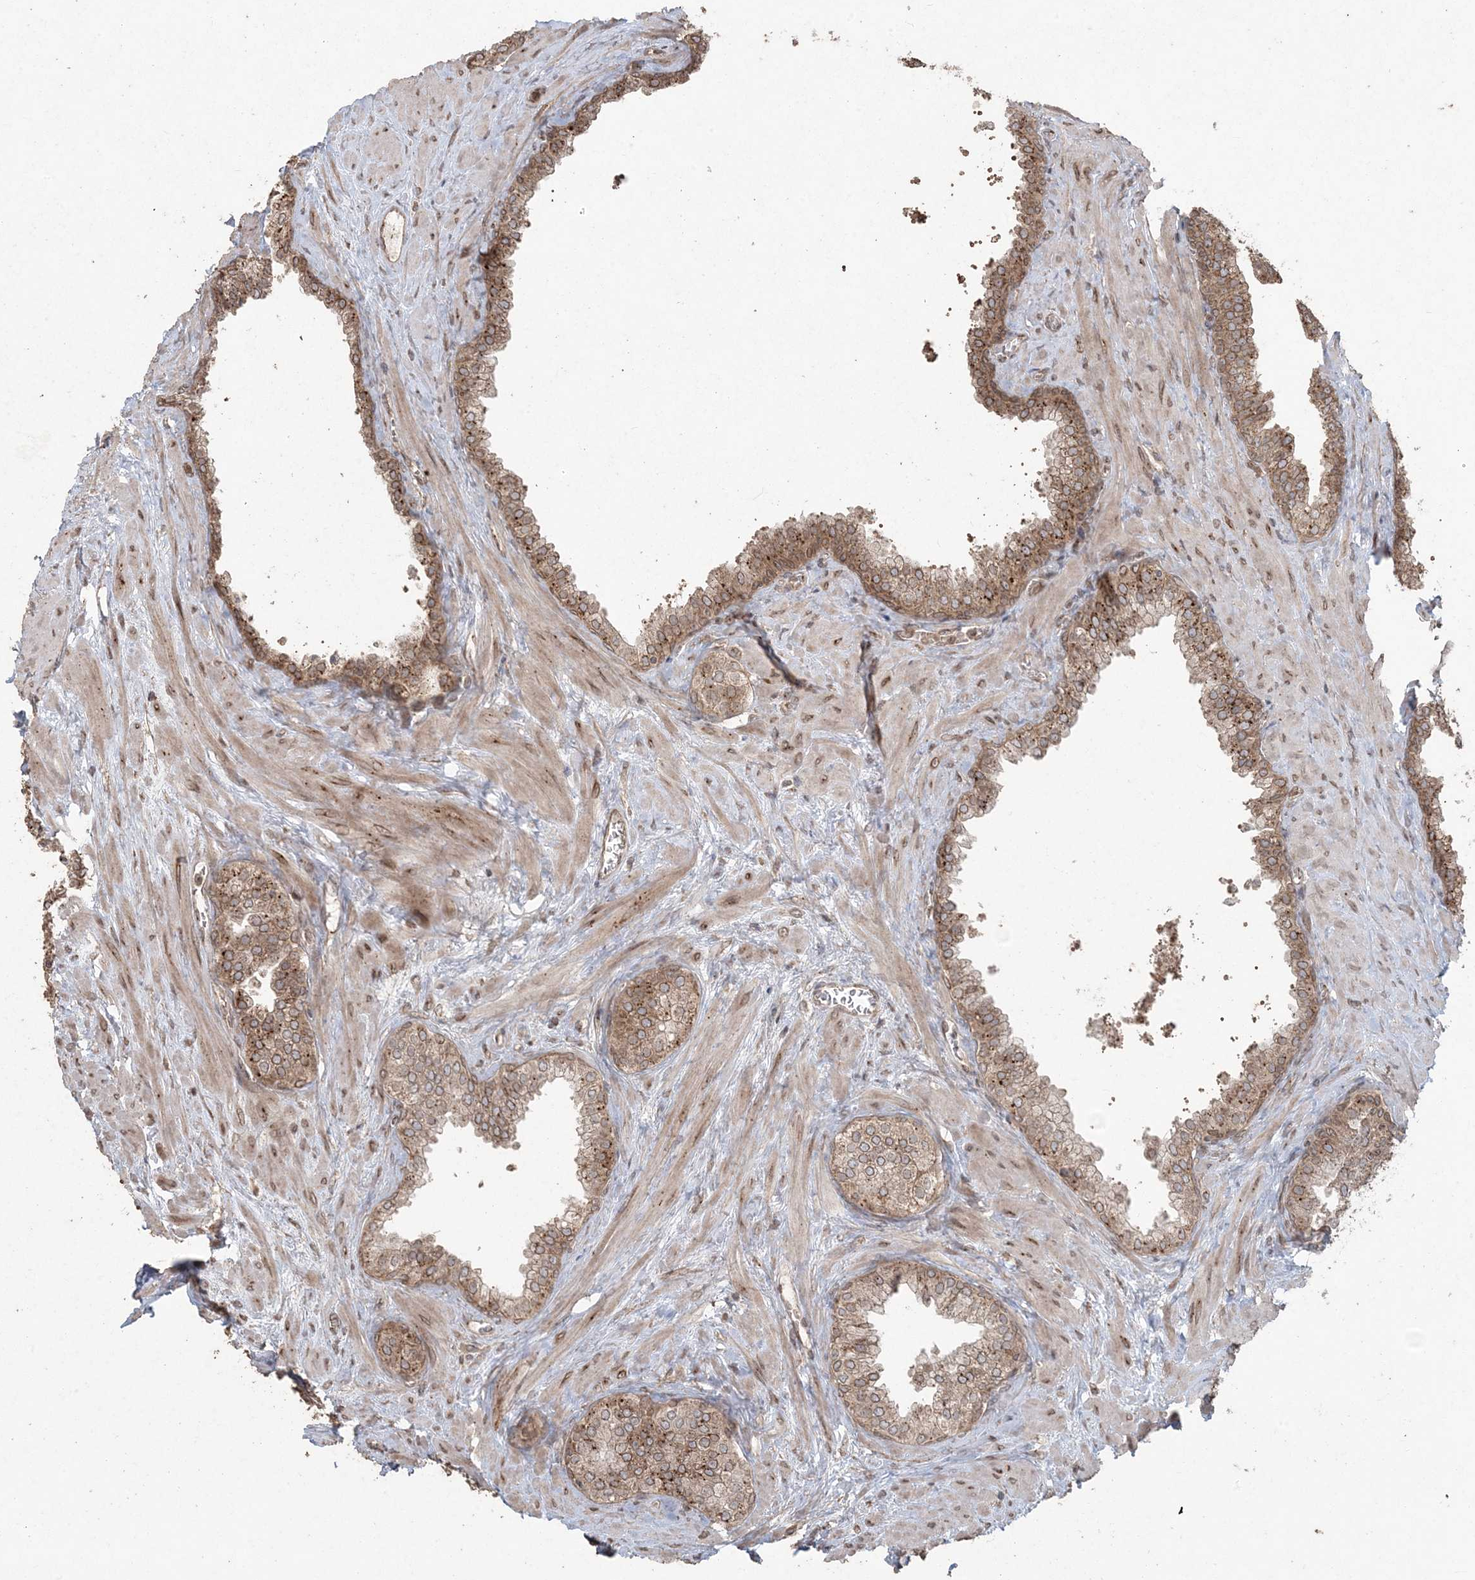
{"staining": {"intensity": "moderate", "quantity": ">75%", "location": "cytoplasmic/membranous,nuclear"}, "tissue": "prostate", "cell_type": "Glandular cells", "image_type": "normal", "snomed": [{"axis": "morphology", "description": "Normal tissue, NOS"}, {"axis": "morphology", "description": "Urothelial carcinoma, Low grade"}, {"axis": "topography", "description": "Urinary bladder"}, {"axis": "topography", "description": "Prostate"}], "caption": "Immunohistochemistry (DAB (3,3'-diaminobenzidine)) staining of unremarkable human prostate shows moderate cytoplasmic/membranous,nuclear protein staining in about >75% of glandular cells.", "gene": "DDX19B", "patient": {"sex": "male", "age": 60}}